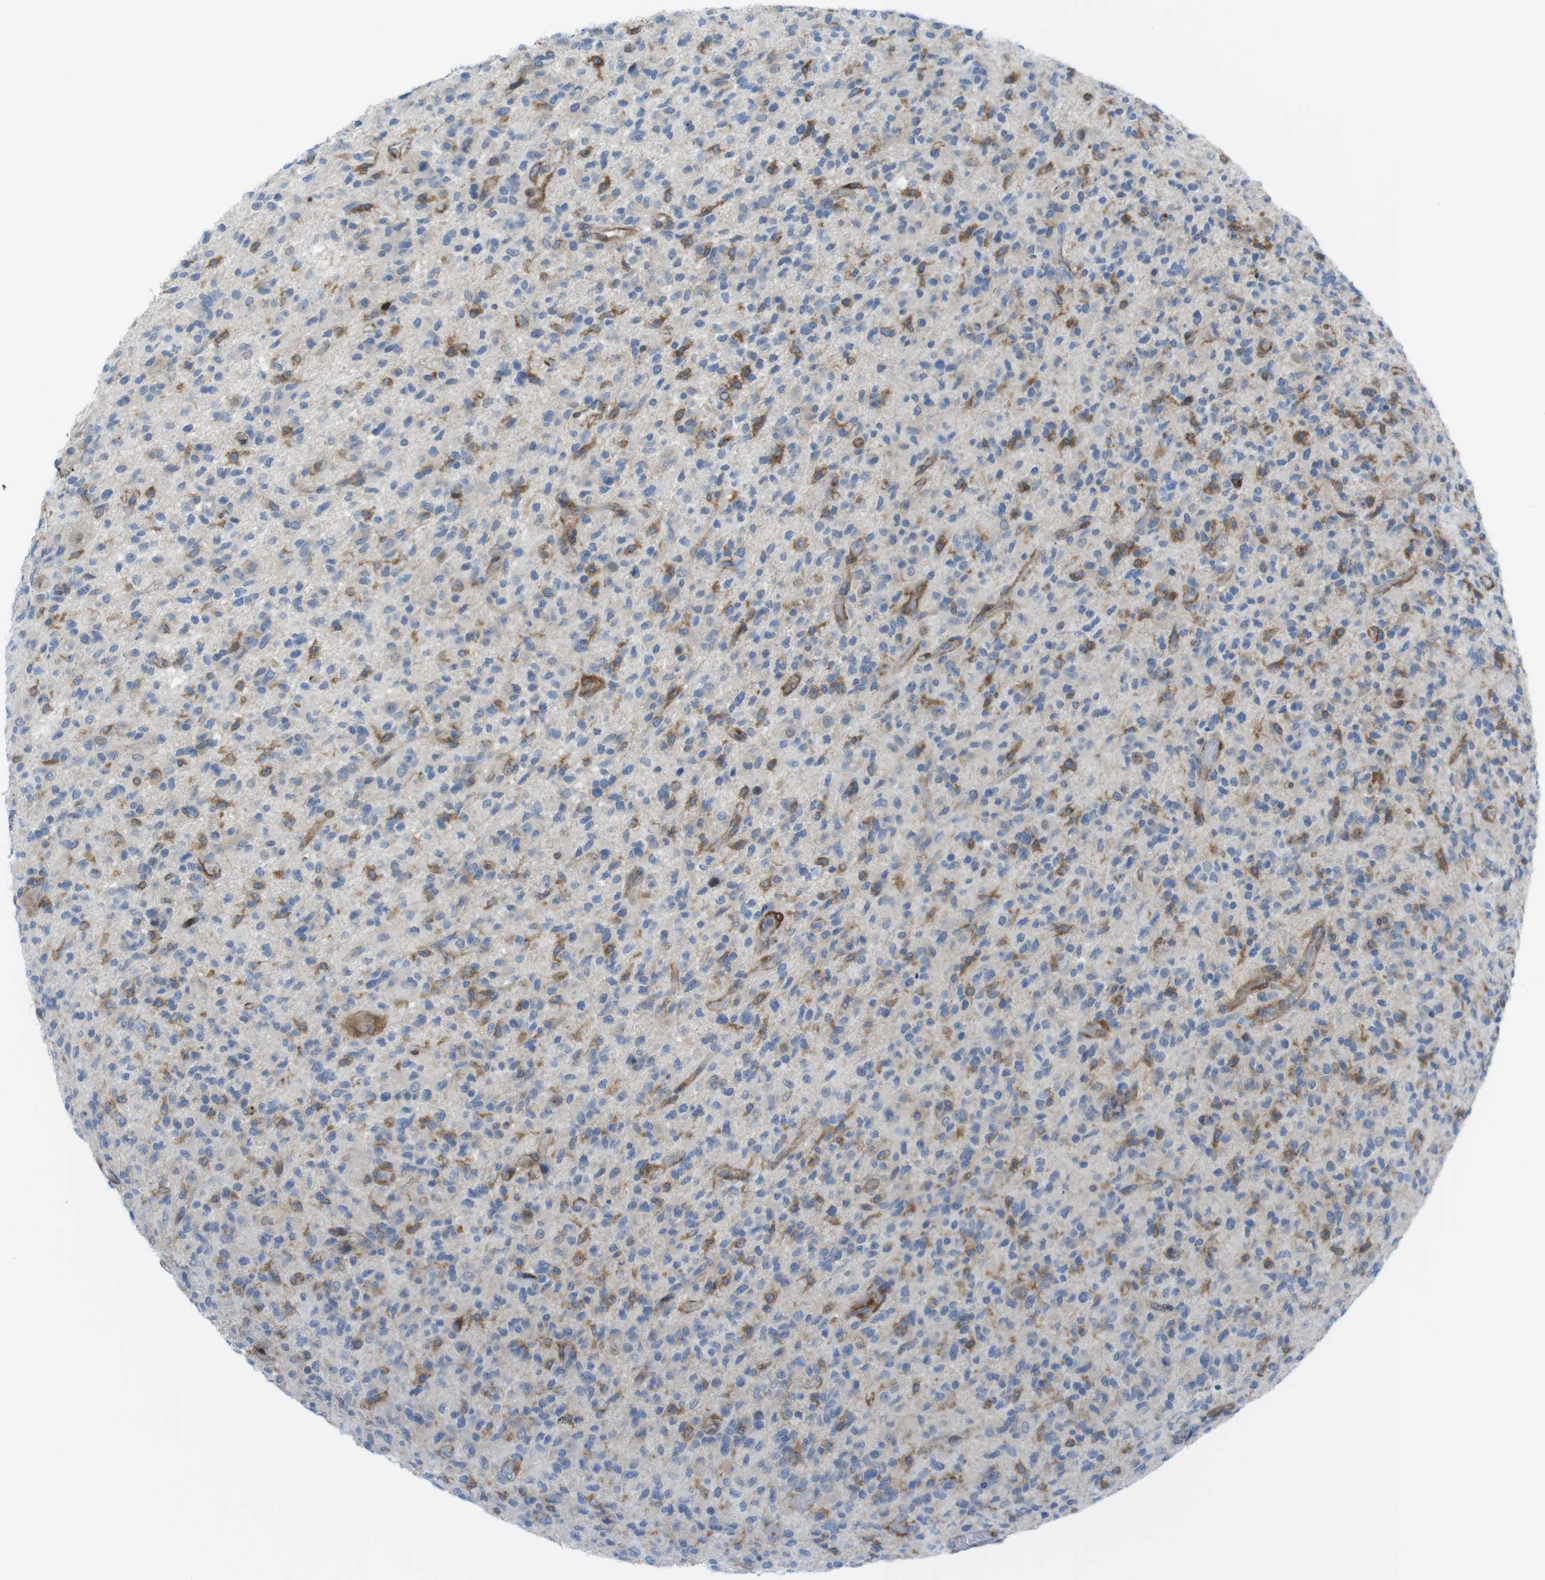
{"staining": {"intensity": "moderate", "quantity": "25%-75%", "location": "cytoplasmic/membranous"}, "tissue": "glioma", "cell_type": "Tumor cells", "image_type": "cancer", "snomed": [{"axis": "morphology", "description": "Glioma, malignant, High grade"}, {"axis": "topography", "description": "Brain"}], "caption": "There is medium levels of moderate cytoplasmic/membranous expression in tumor cells of high-grade glioma (malignant), as demonstrated by immunohistochemical staining (brown color).", "gene": "DIAPH2", "patient": {"sex": "male", "age": 71}}